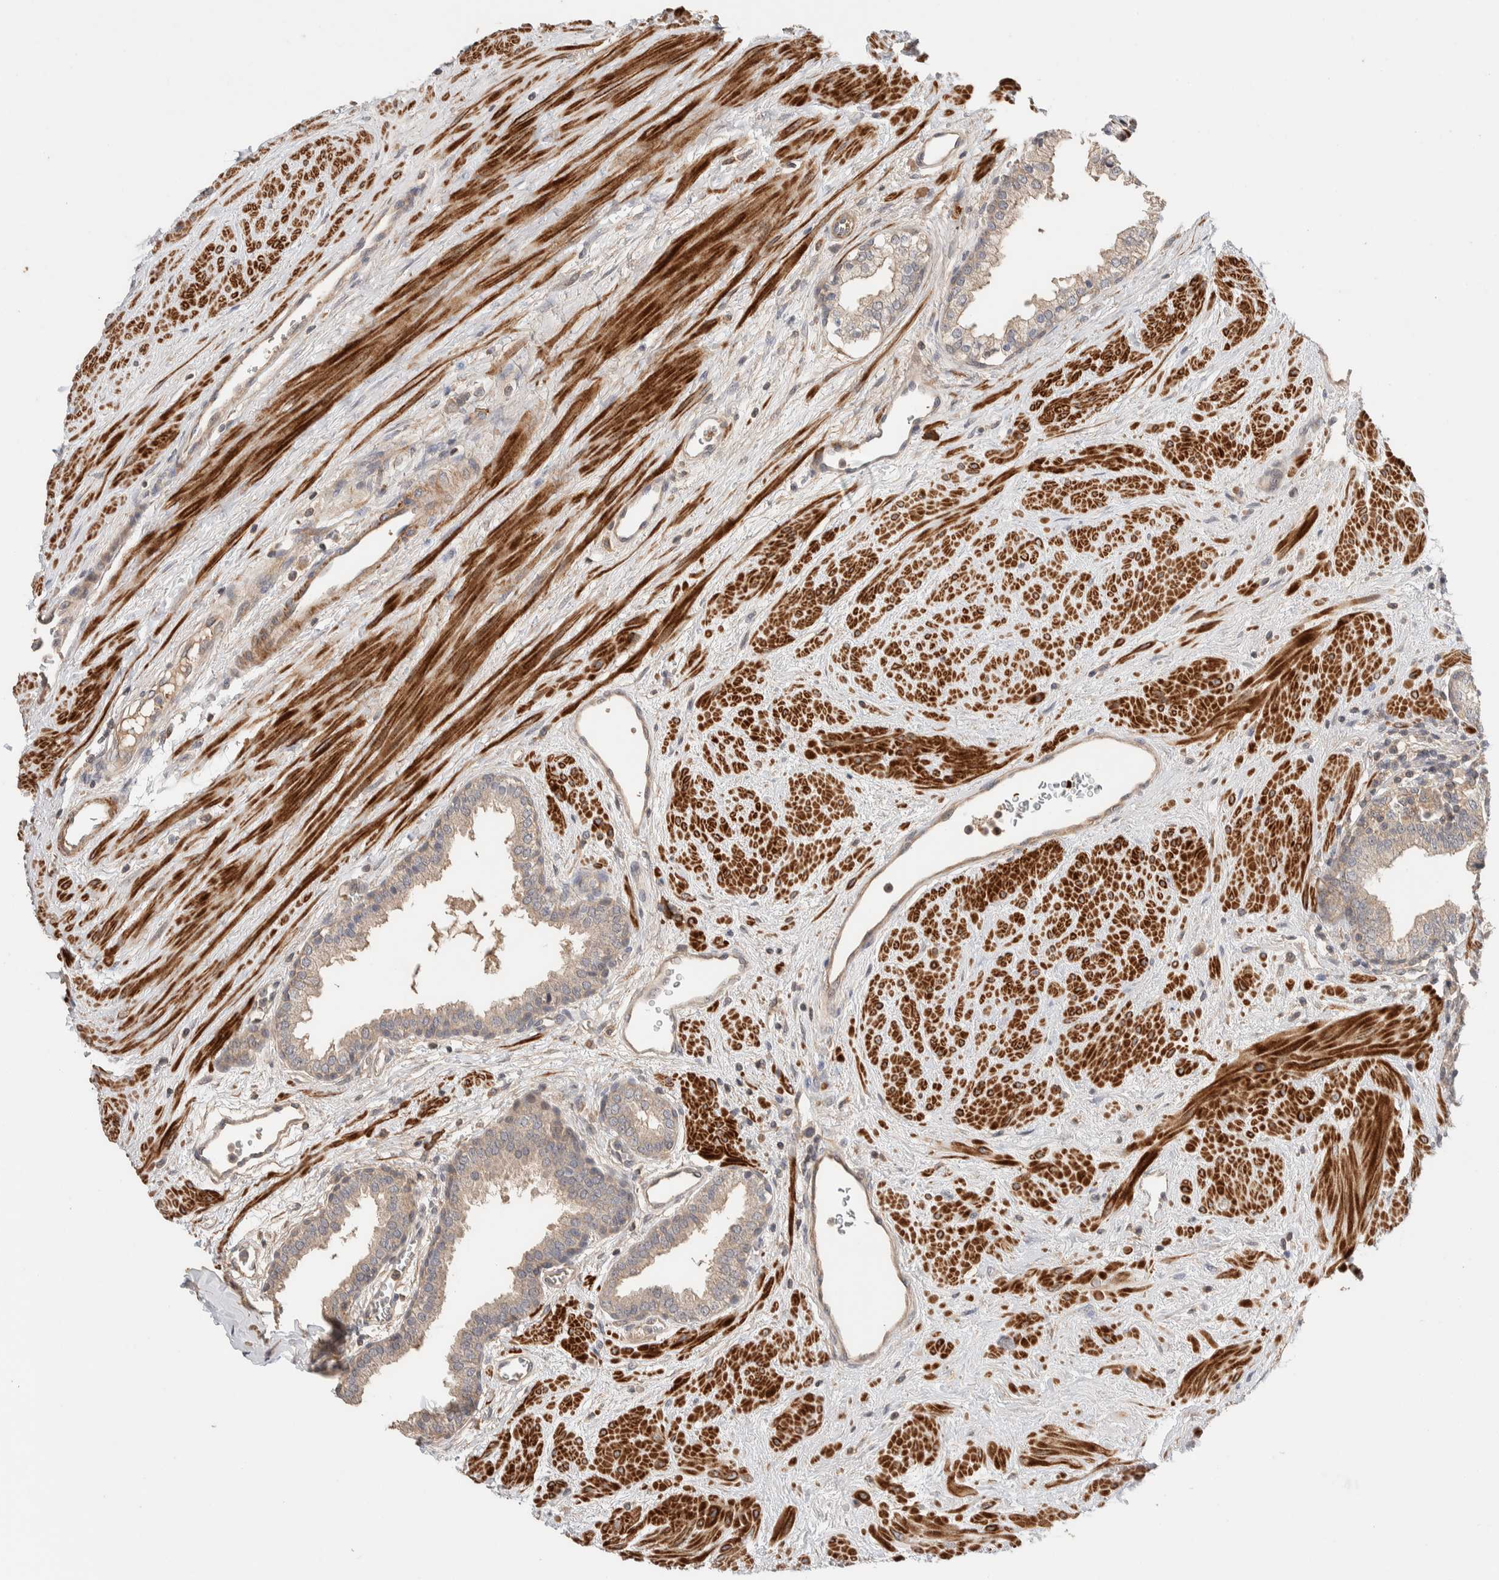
{"staining": {"intensity": "weak", "quantity": "25%-75%", "location": "cytoplasmic/membranous"}, "tissue": "prostate", "cell_type": "Glandular cells", "image_type": "normal", "snomed": [{"axis": "morphology", "description": "Normal tissue, NOS"}, {"axis": "topography", "description": "Prostate"}], "caption": "Glandular cells exhibit low levels of weak cytoplasmic/membranous expression in approximately 25%-75% of cells in benign prostate. Using DAB (3,3'-diaminobenzidine) (brown) and hematoxylin (blue) stains, captured at high magnification using brightfield microscopy.", "gene": "WDR91", "patient": {"sex": "male", "age": 51}}